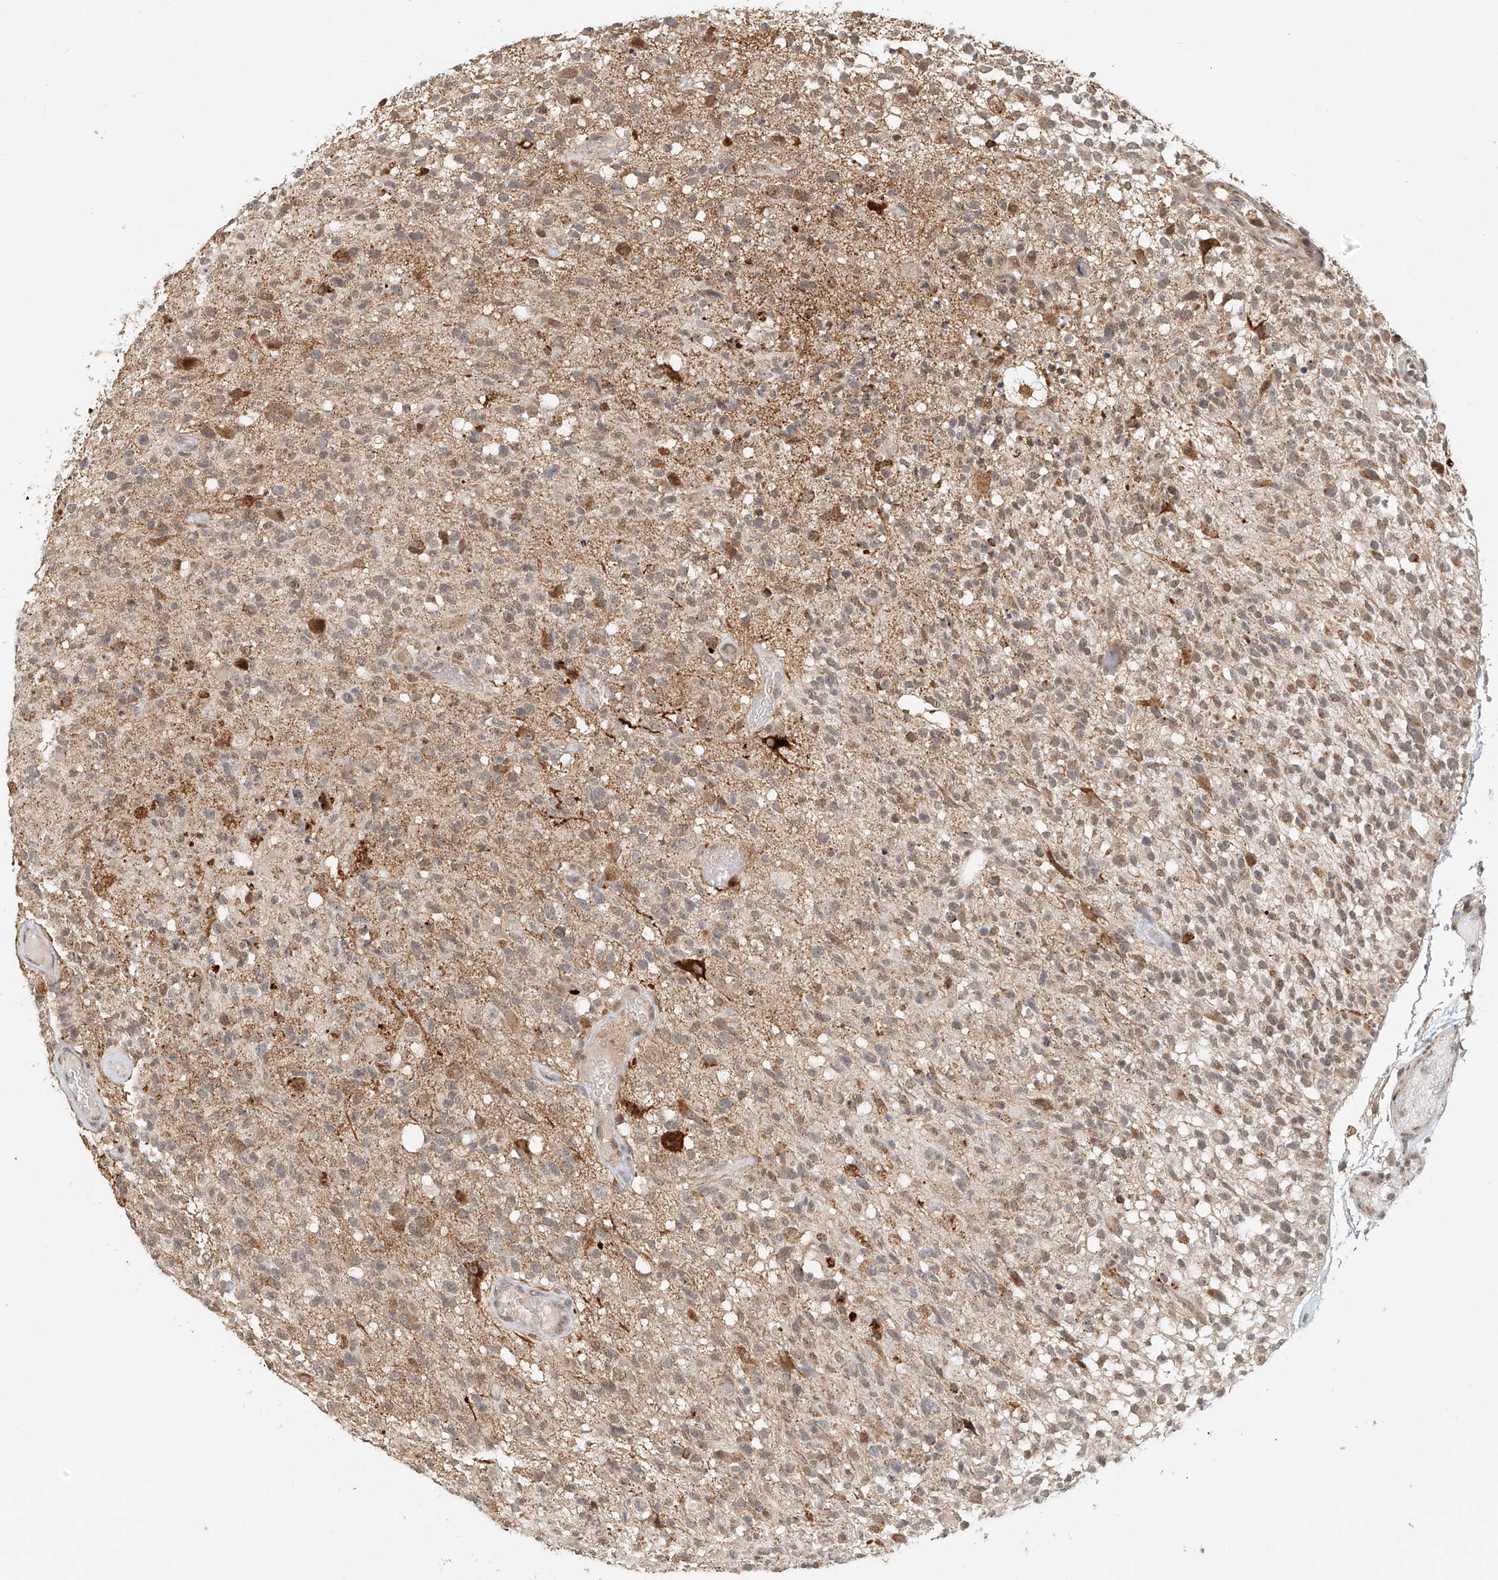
{"staining": {"intensity": "weak", "quantity": "25%-75%", "location": "cytoplasmic/membranous"}, "tissue": "glioma", "cell_type": "Tumor cells", "image_type": "cancer", "snomed": [{"axis": "morphology", "description": "Glioma, malignant, High grade"}, {"axis": "morphology", "description": "Glioblastoma, NOS"}, {"axis": "topography", "description": "Brain"}], "caption": "Glioma tissue demonstrates weak cytoplasmic/membranous positivity in approximately 25%-75% of tumor cells, visualized by immunohistochemistry. (DAB IHC with brightfield microscopy, high magnification).", "gene": "SYTL3", "patient": {"sex": "male", "age": 60}}